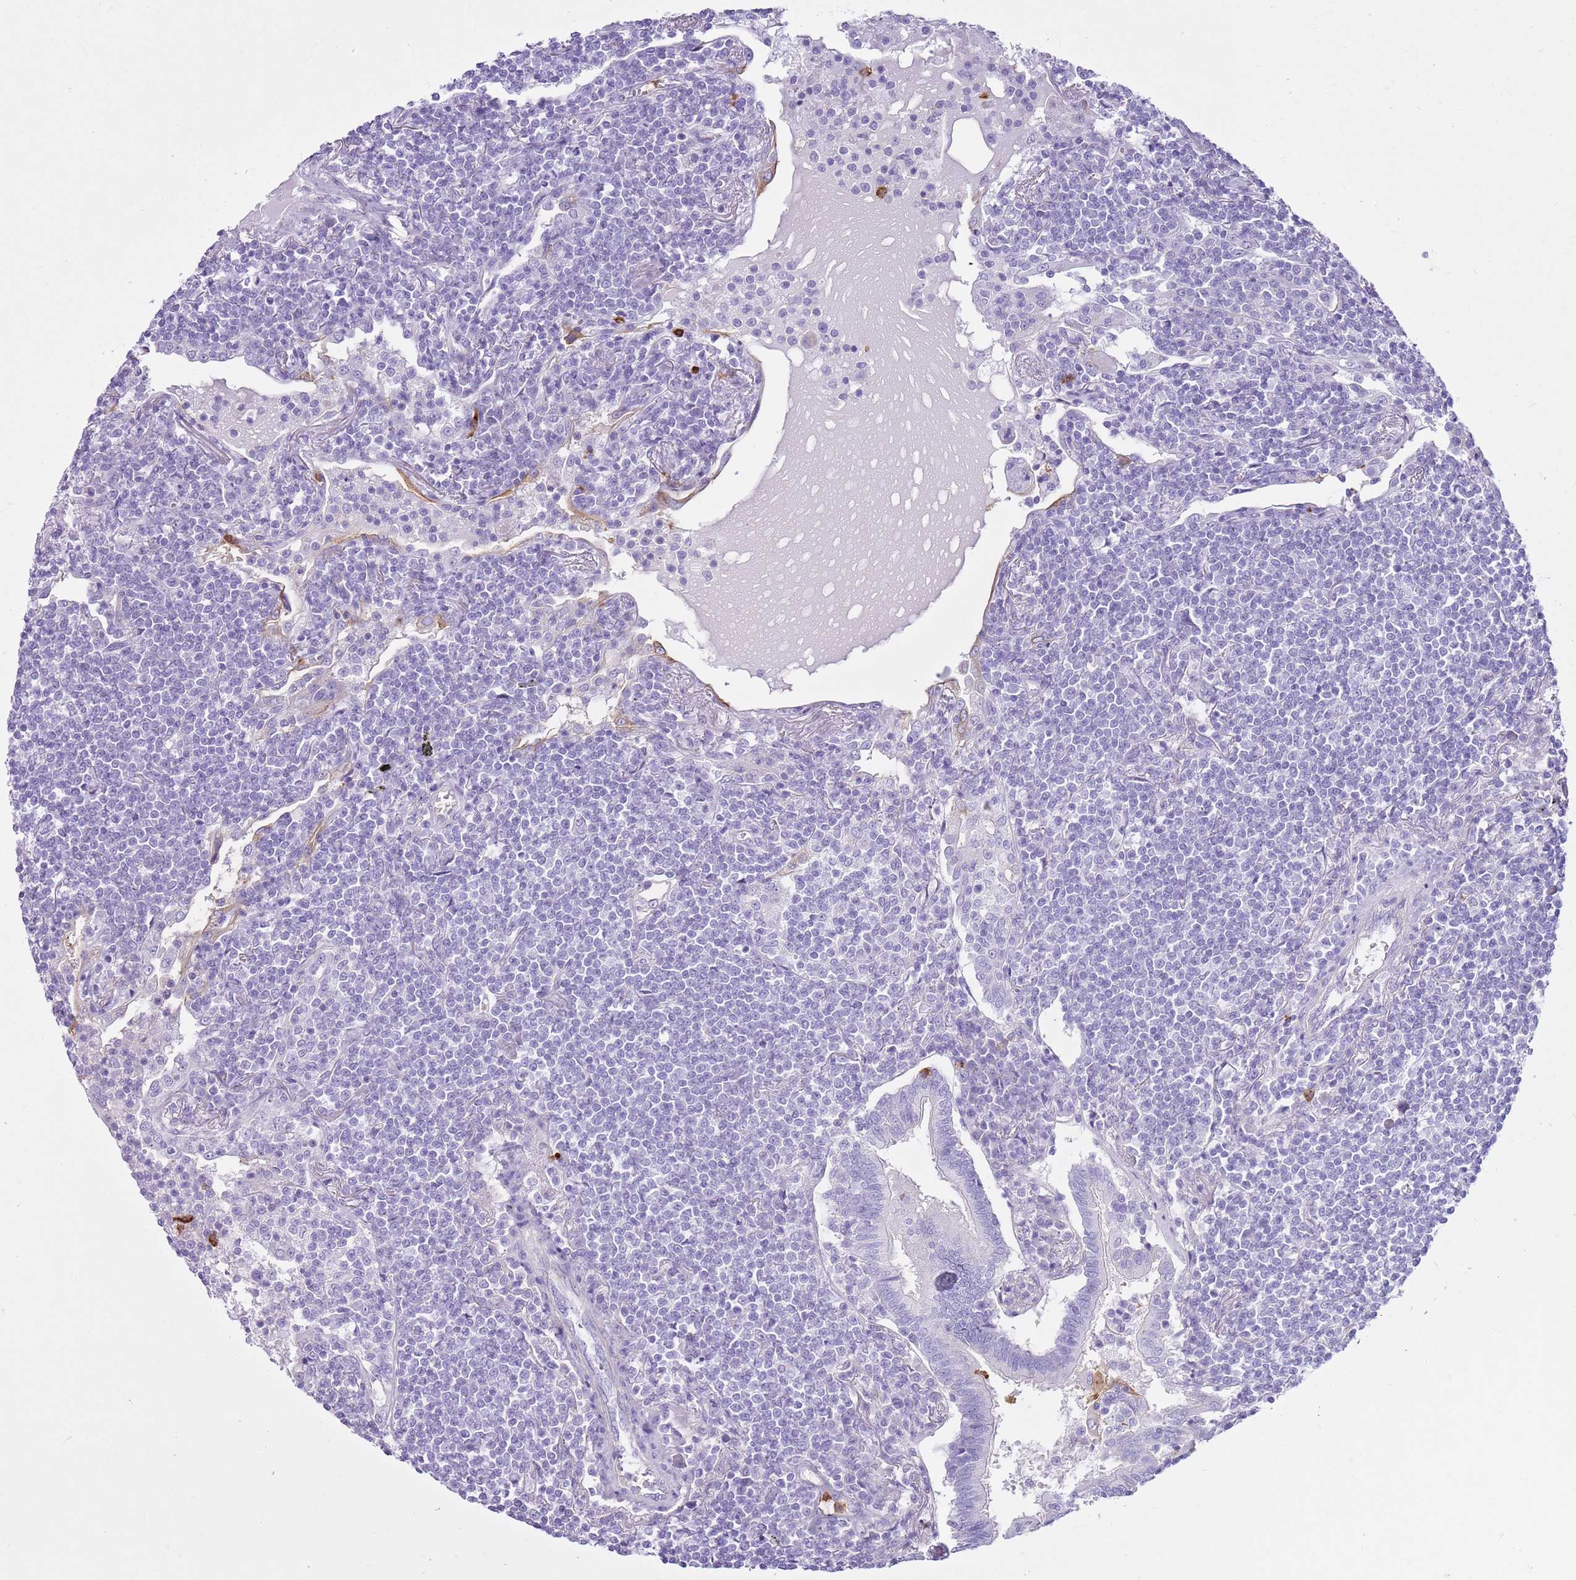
{"staining": {"intensity": "negative", "quantity": "none", "location": "none"}, "tissue": "lymphoma", "cell_type": "Tumor cells", "image_type": "cancer", "snomed": [{"axis": "morphology", "description": "Malignant lymphoma, non-Hodgkin's type, Low grade"}, {"axis": "topography", "description": "Lung"}], "caption": "Tumor cells are negative for protein expression in human lymphoma.", "gene": "CD177", "patient": {"sex": "female", "age": 71}}